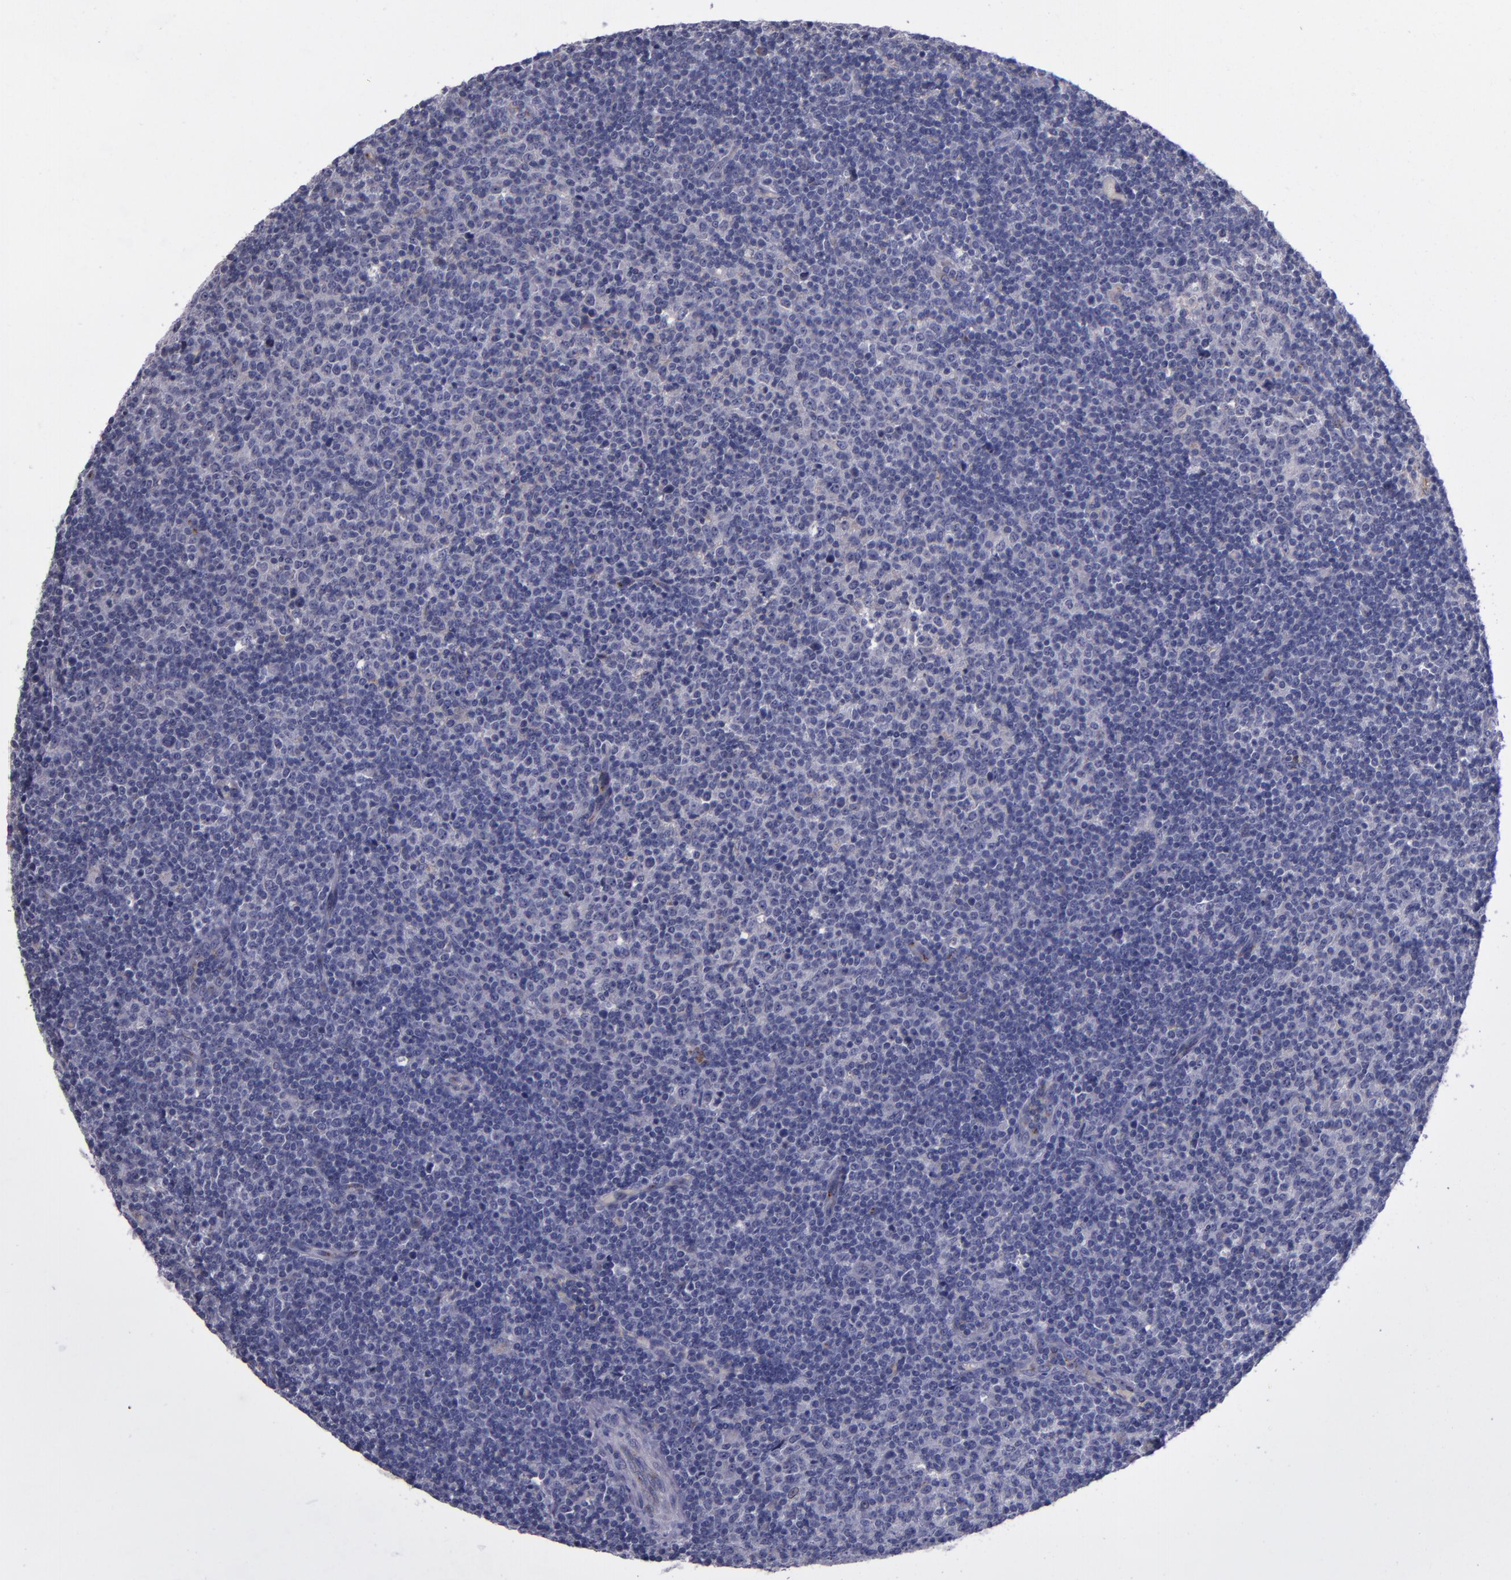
{"staining": {"intensity": "weak", "quantity": "<25%", "location": "cytoplasmic/membranous"}, "tissue": "lymphoma", "cell_type": "Tumor cells", "image_type": "cancer", "snomed": [{"axis": "morphology", "description": "Malignant lymphoma, non-Hodgkin's type, Low grade"}, {"axis": "topography", "description": "Lymph node"}], "caption": "The photomicrograph shows no staining of tumor cells in lymphoma. (Brightfield microscopy of DAB immunohistochemistry at high magnification).", "gene": "RAB41", "patient": {"sex": "male", "age": 70}}